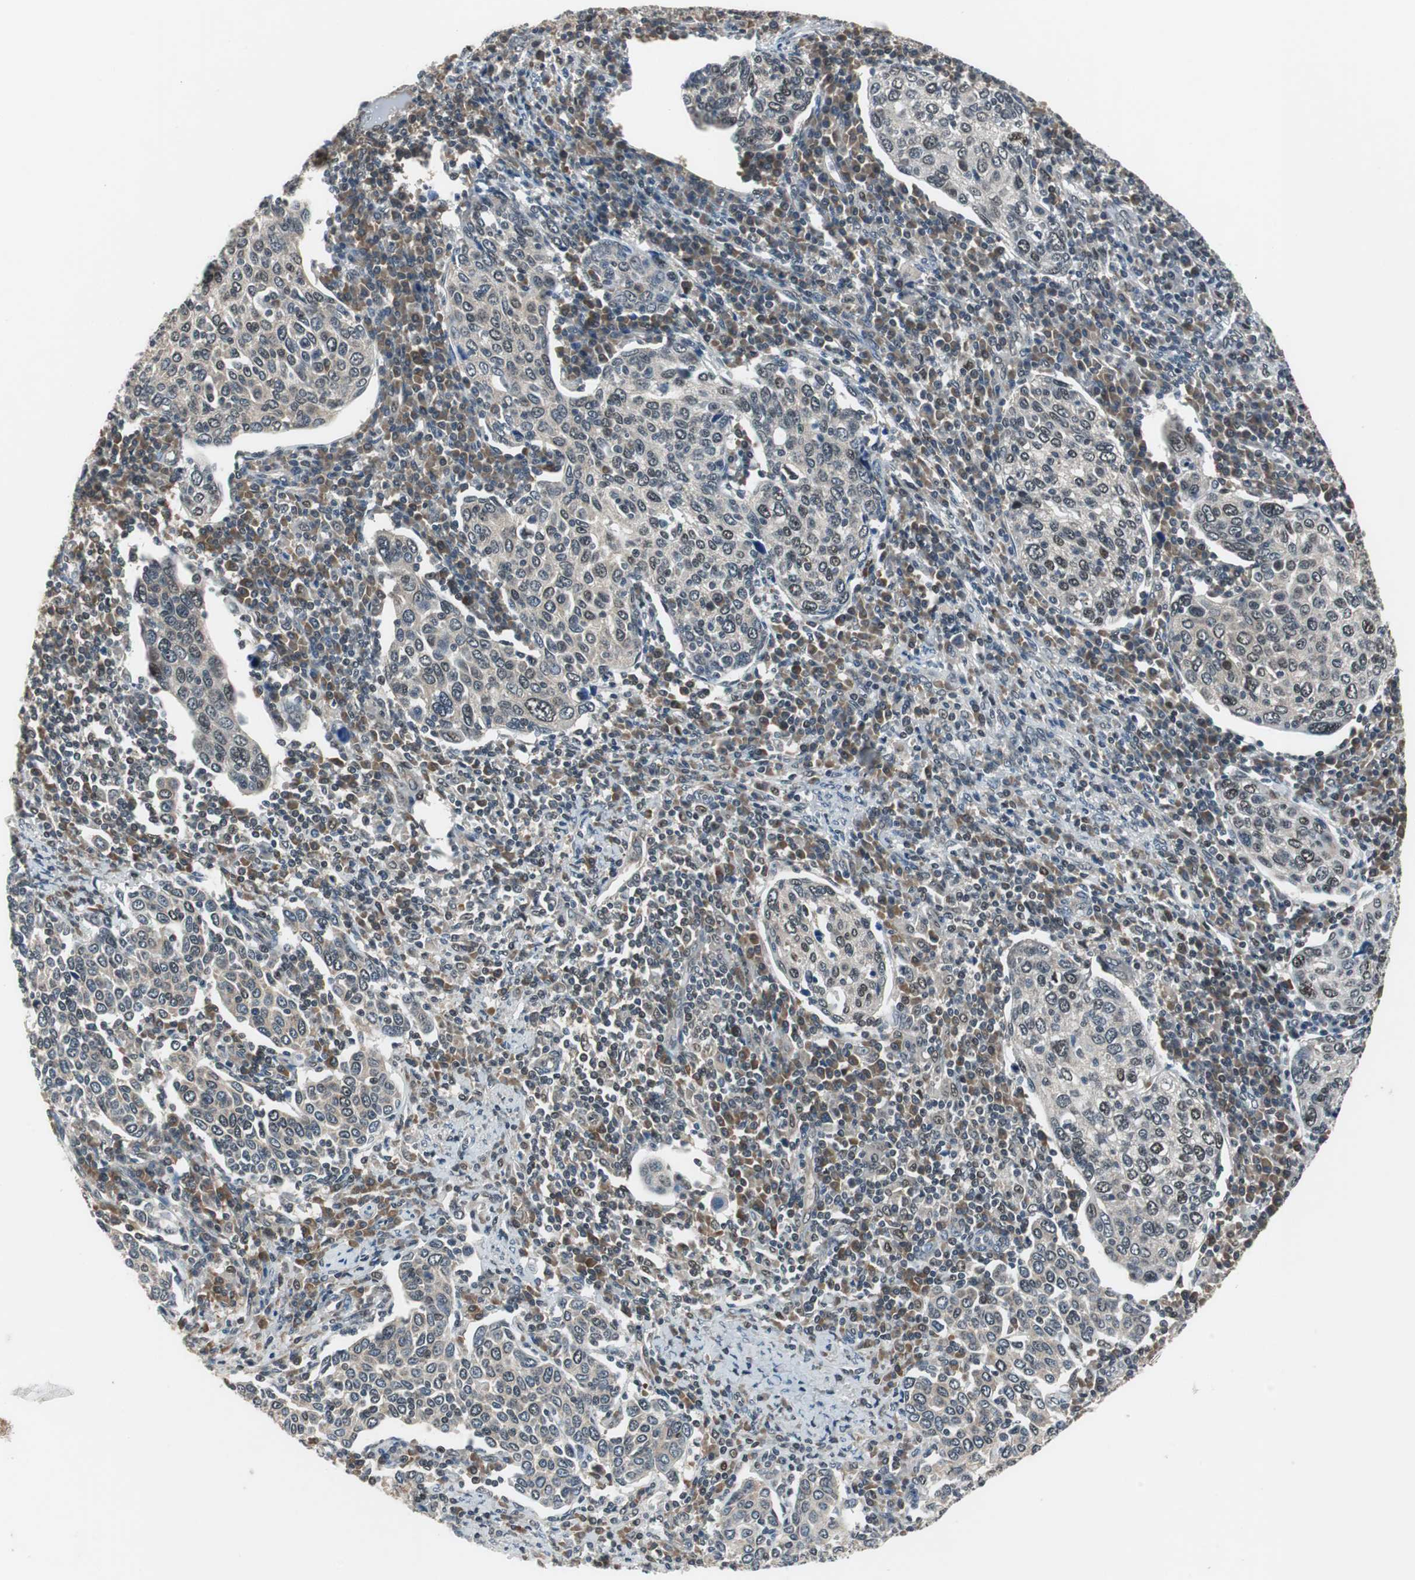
{"staining": {"intensity": "negative", "quantity": "none", "location": "none"}, "tissue": "cervical cancer", "cell_type": "Tumor cells", "image_type": "cancer", "snomed": [{"axis": "morphology", "description": "Squamous cell carcinoma, NOS"}, {"axis": "topography", "description": "Cervix"}], "caption": "DAB immunohistochemical staining of cervical cancer (squamous cell carcinoma) exhibits no significant expression in tumor cells. (Immunohistochemistry (ihc), brightfield microscopy, high magnification).", "gene": "MAFB", "patient": {"sex": "female", "age": 40}}